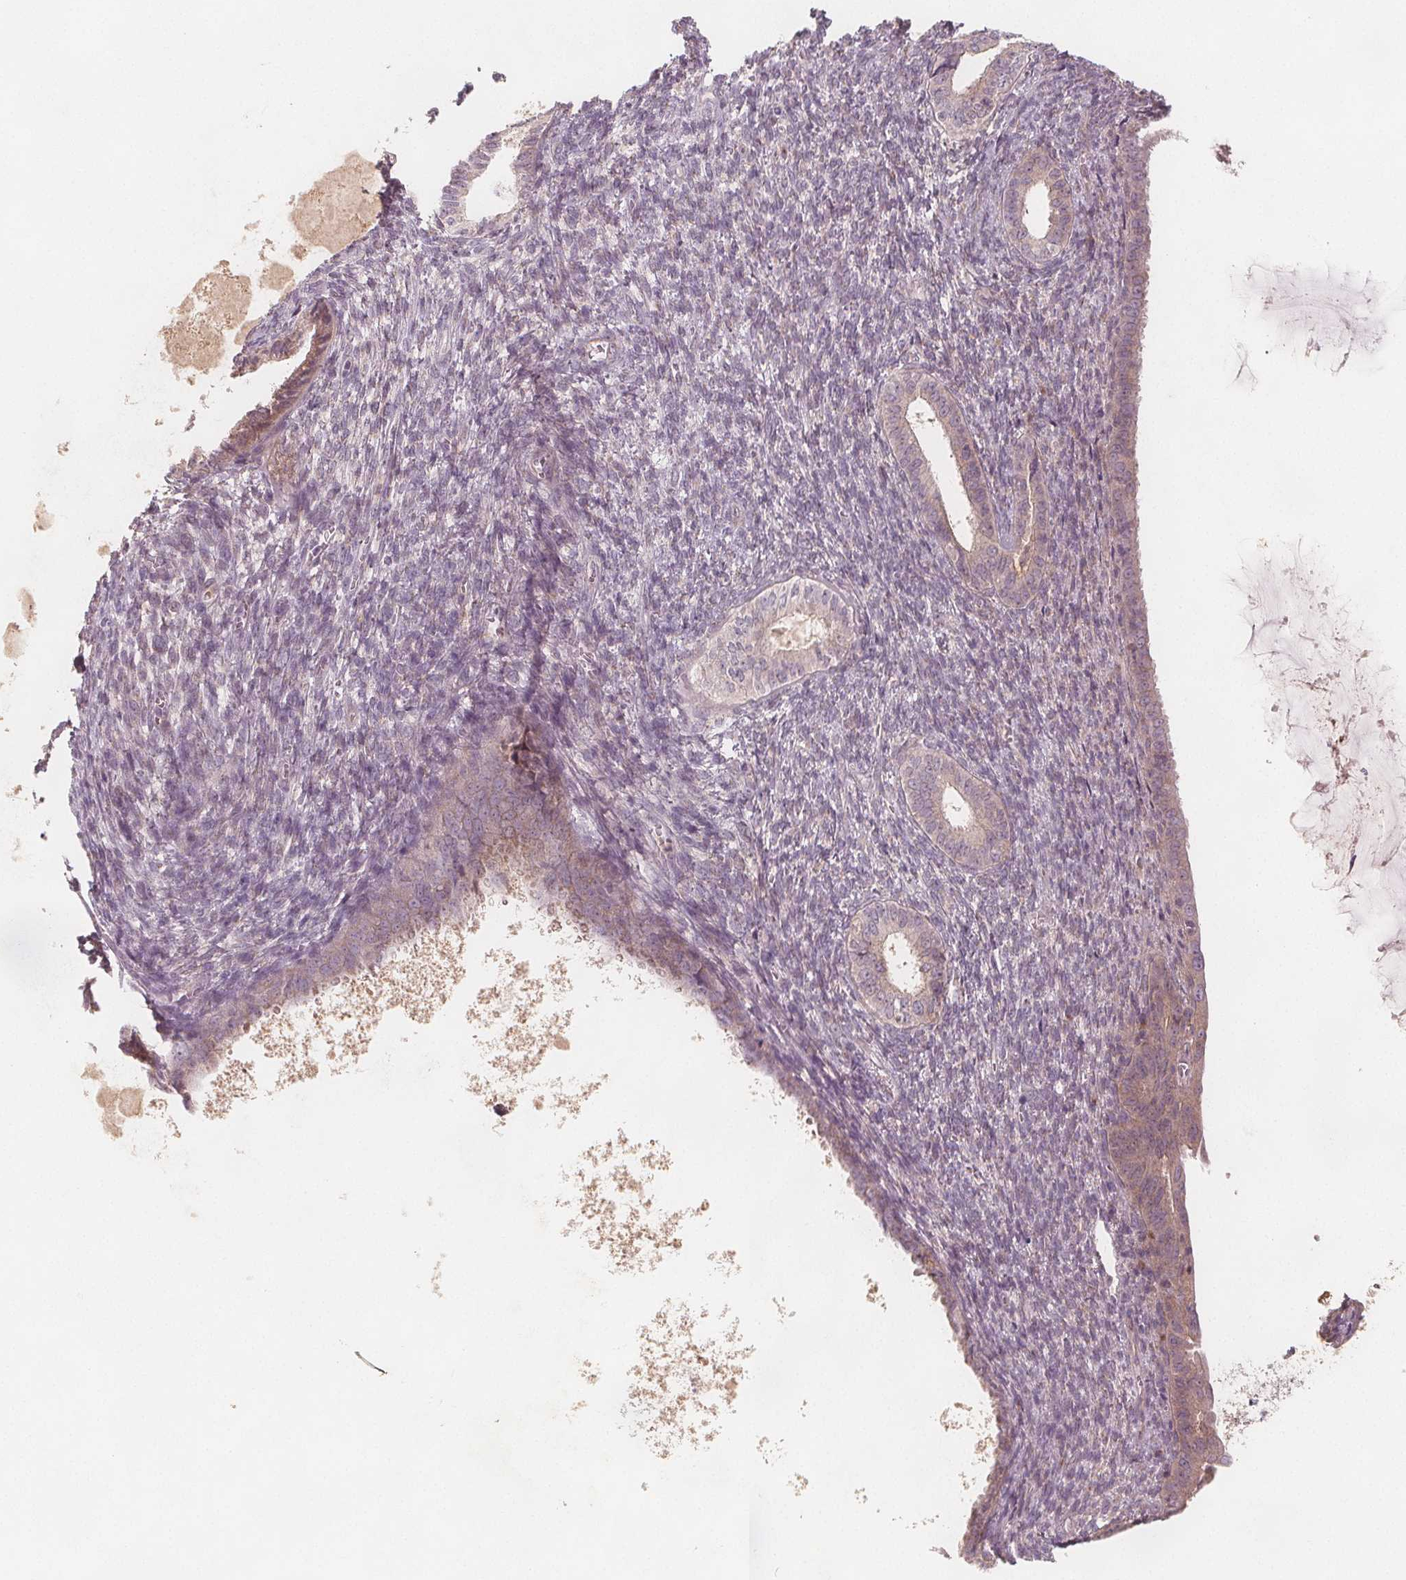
{"staining": {"intensity": "weak", "quantity": "<25%", "location": "cytoplasmic/membranous"}, "tissue": "endometrial cancer", "cell_type": "Tumor cells", "image_type": "cancer", "snomed": [{"axis": "morphology", "description": "Adenocarcinoma, NOS"}, {"axis": "topography", "description": "Endometrium"}], "caption": "DAB (3,3'-diaminobenzidine) immunohistochemical staining of endometrial cancer reveals no significant positivity in tumor cells.", "gene": "NCSTN", "patient": {"sex": "female", "age": 86}}